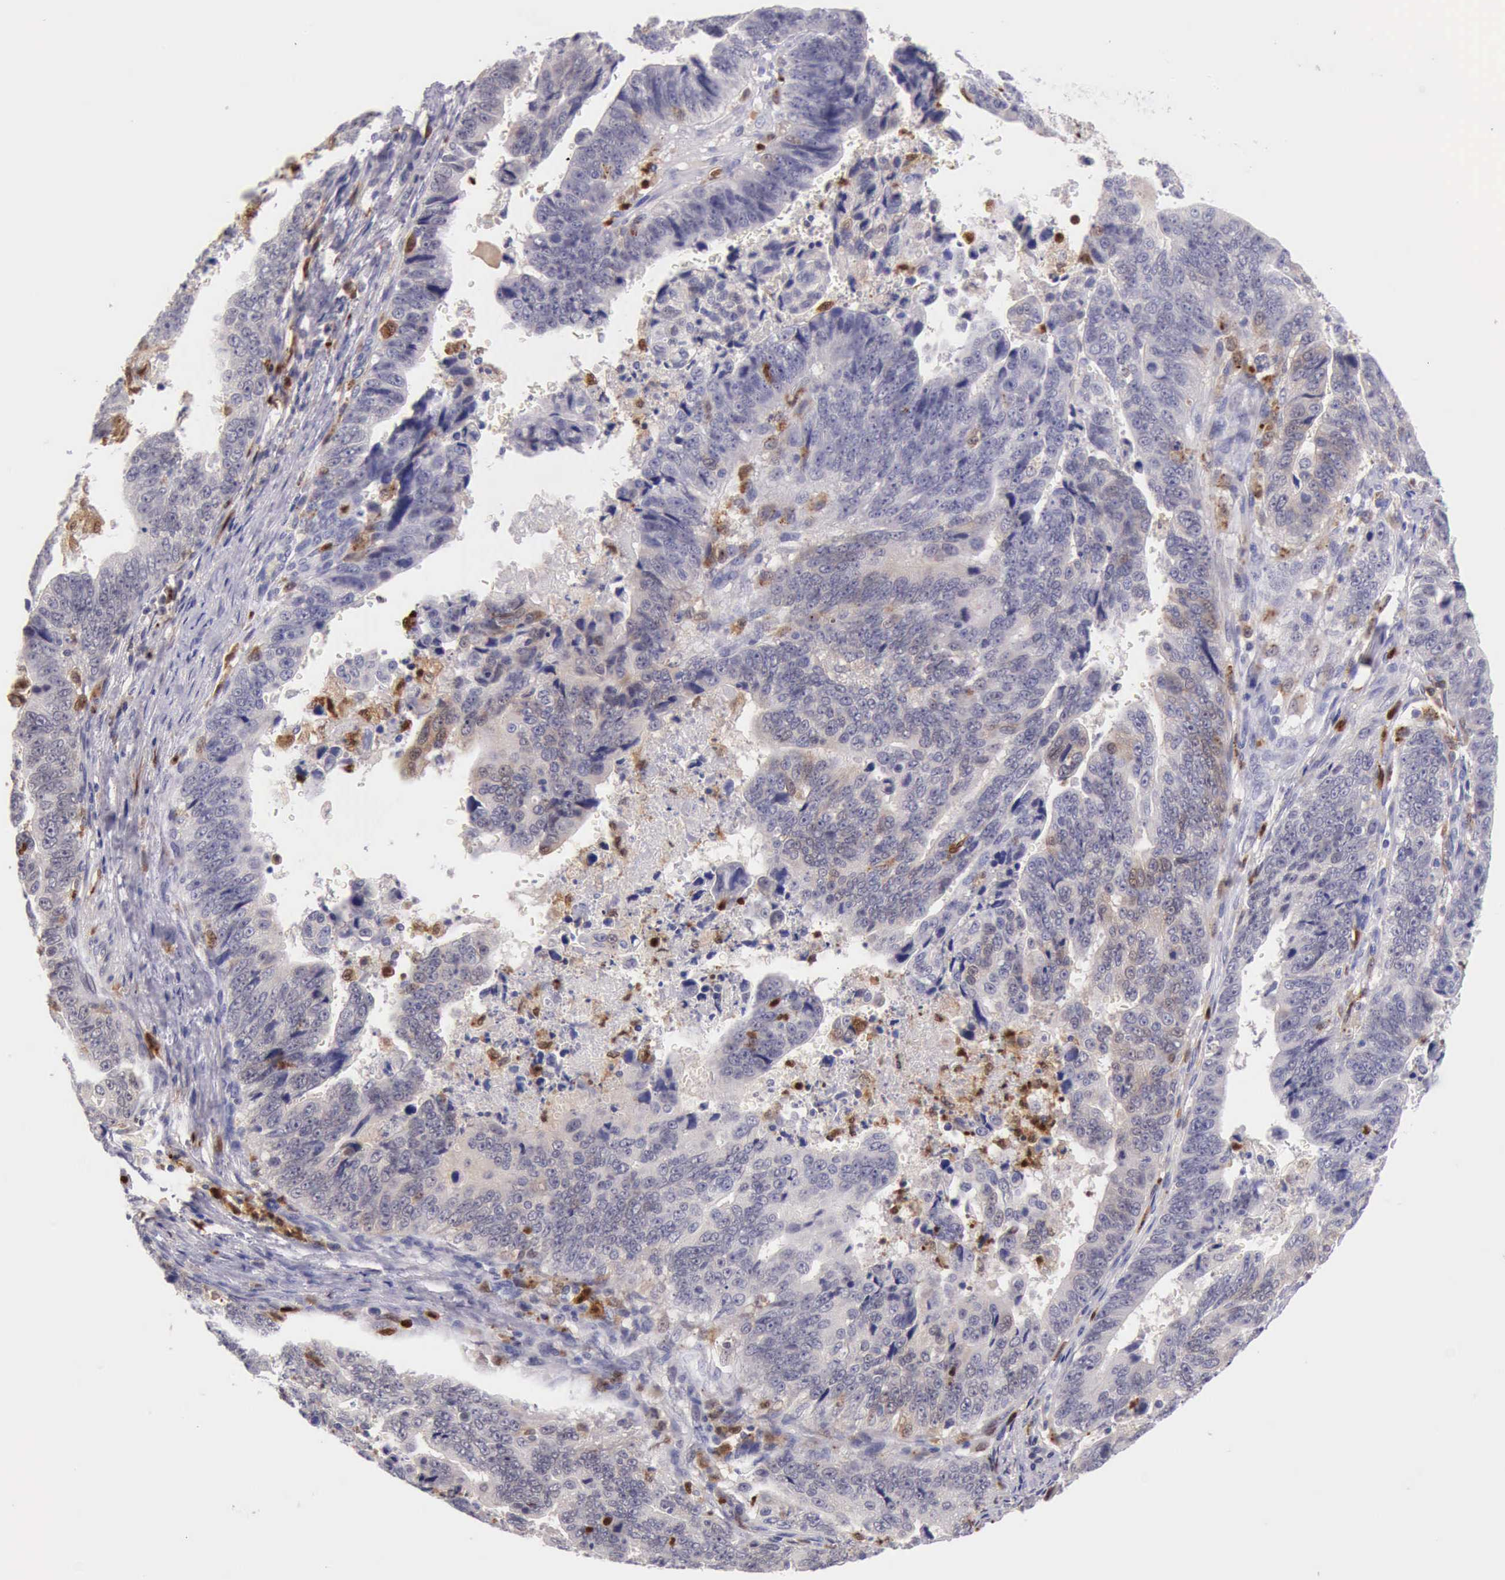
{"staining": {"intensity": "negative", "quantity": "none", "location": "none"}, "tissue": "stomach cancer", "cell_type": "Tumor cells", "image_type": "cancer", "snomed": [{"axis": "morphology", "description": "Adenocarcinoma, NOS"}, {"axis": "topography", "description": "Stomach, upper"}], "caption": "This is an immunohistochemistry (IHC) histopathology image of human adenocarcinoma (stomach). There is no expression in tumor cells.", "gene": "CSTA", "patient": {"sex": "female", "age": 50}}